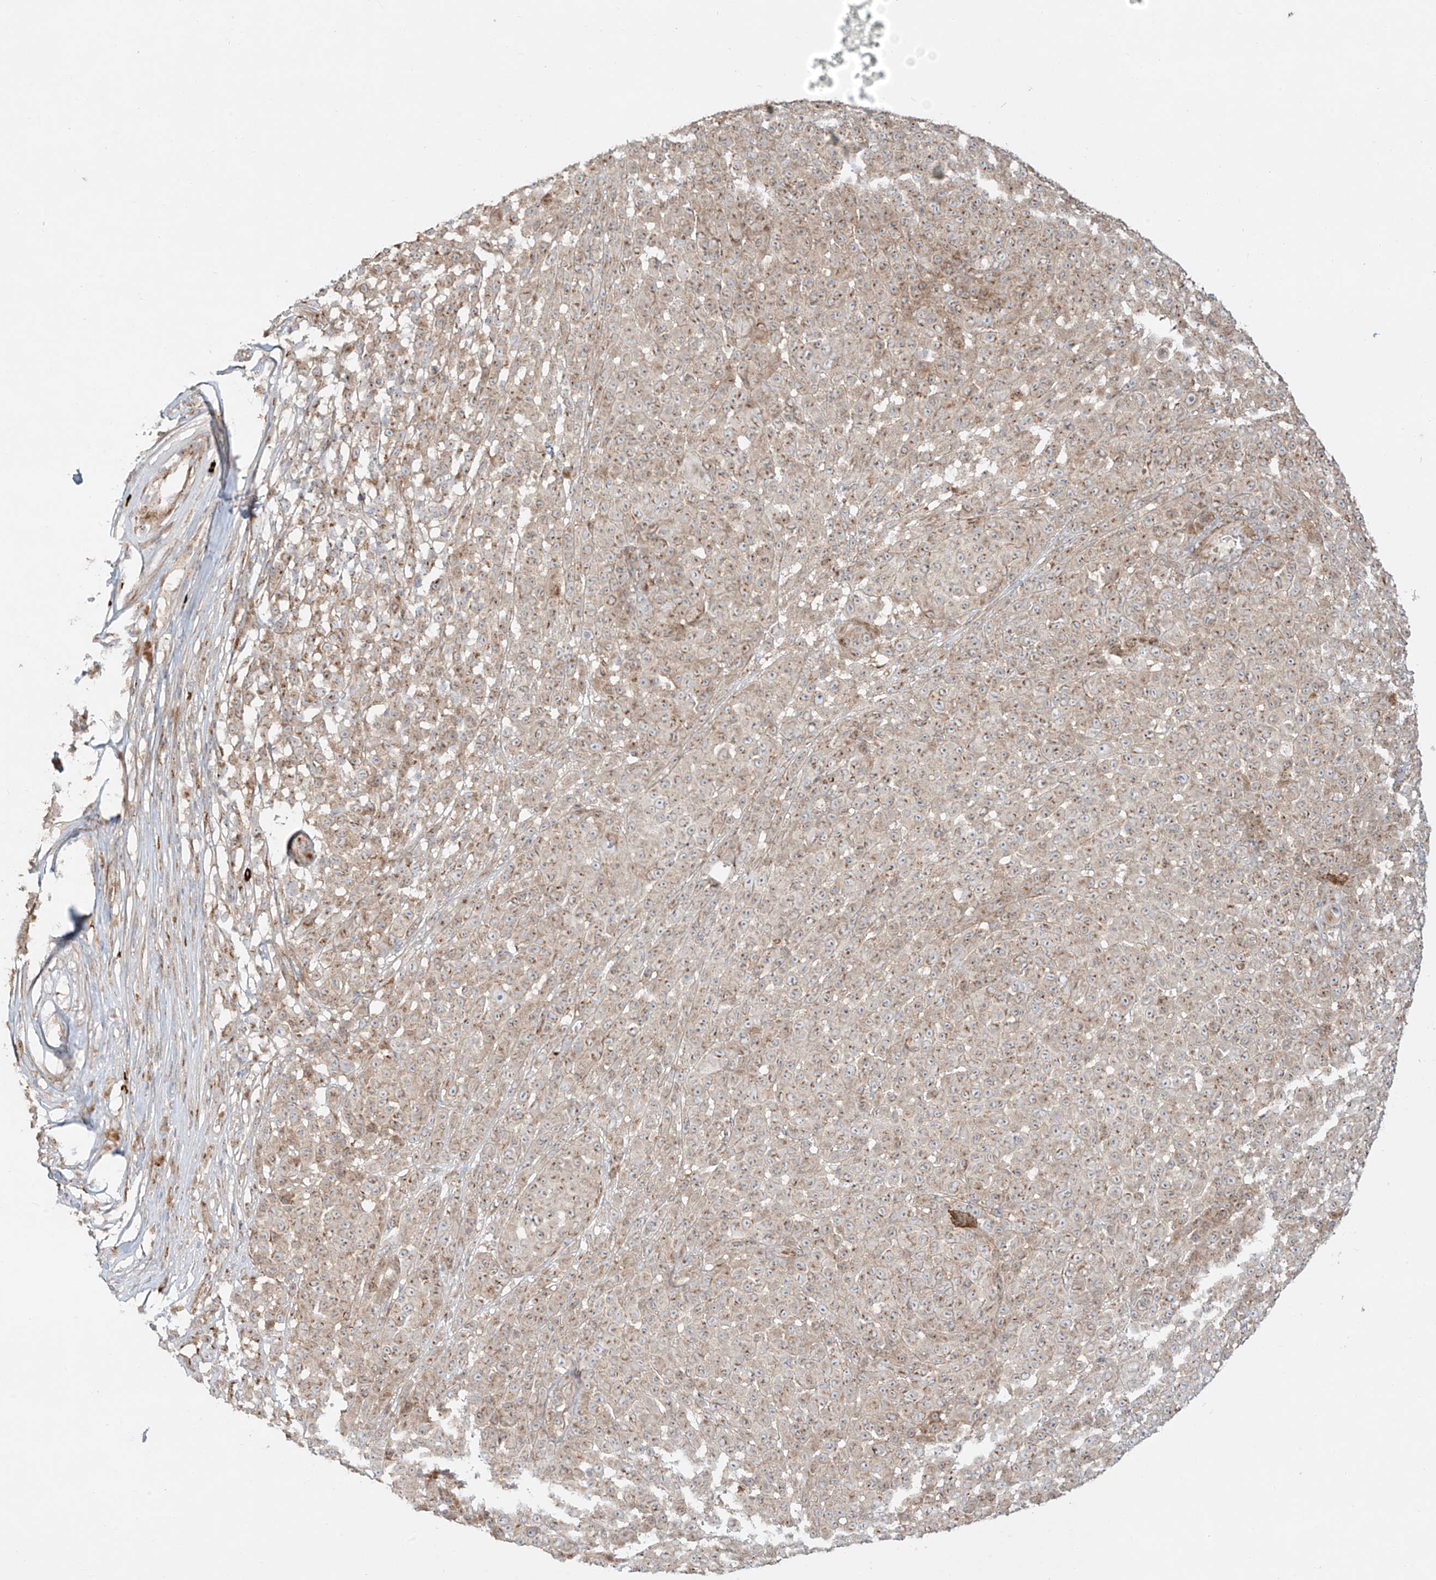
{"staining": {"intensity": "weak", "quantity": ">75%", "location": "cytoplasmic/membranous"}, "tissue": "melanoma", "cell_type": "Tumor cells", "image_type": "cancer", "snomed": [{"axis": "morphology", "description": "Malignant melanoma, NOS"}, {"axis": "topography", "description": "Skin"}], "caption": "The histopathology image reveals immunohistochemical staining of malignant melanoma. There is weak cytoplasmic/membranous expression is present in about >75% of tumor cells.", "gene": "ZNF287", "patient": {"sex": "female", "age": 94}}